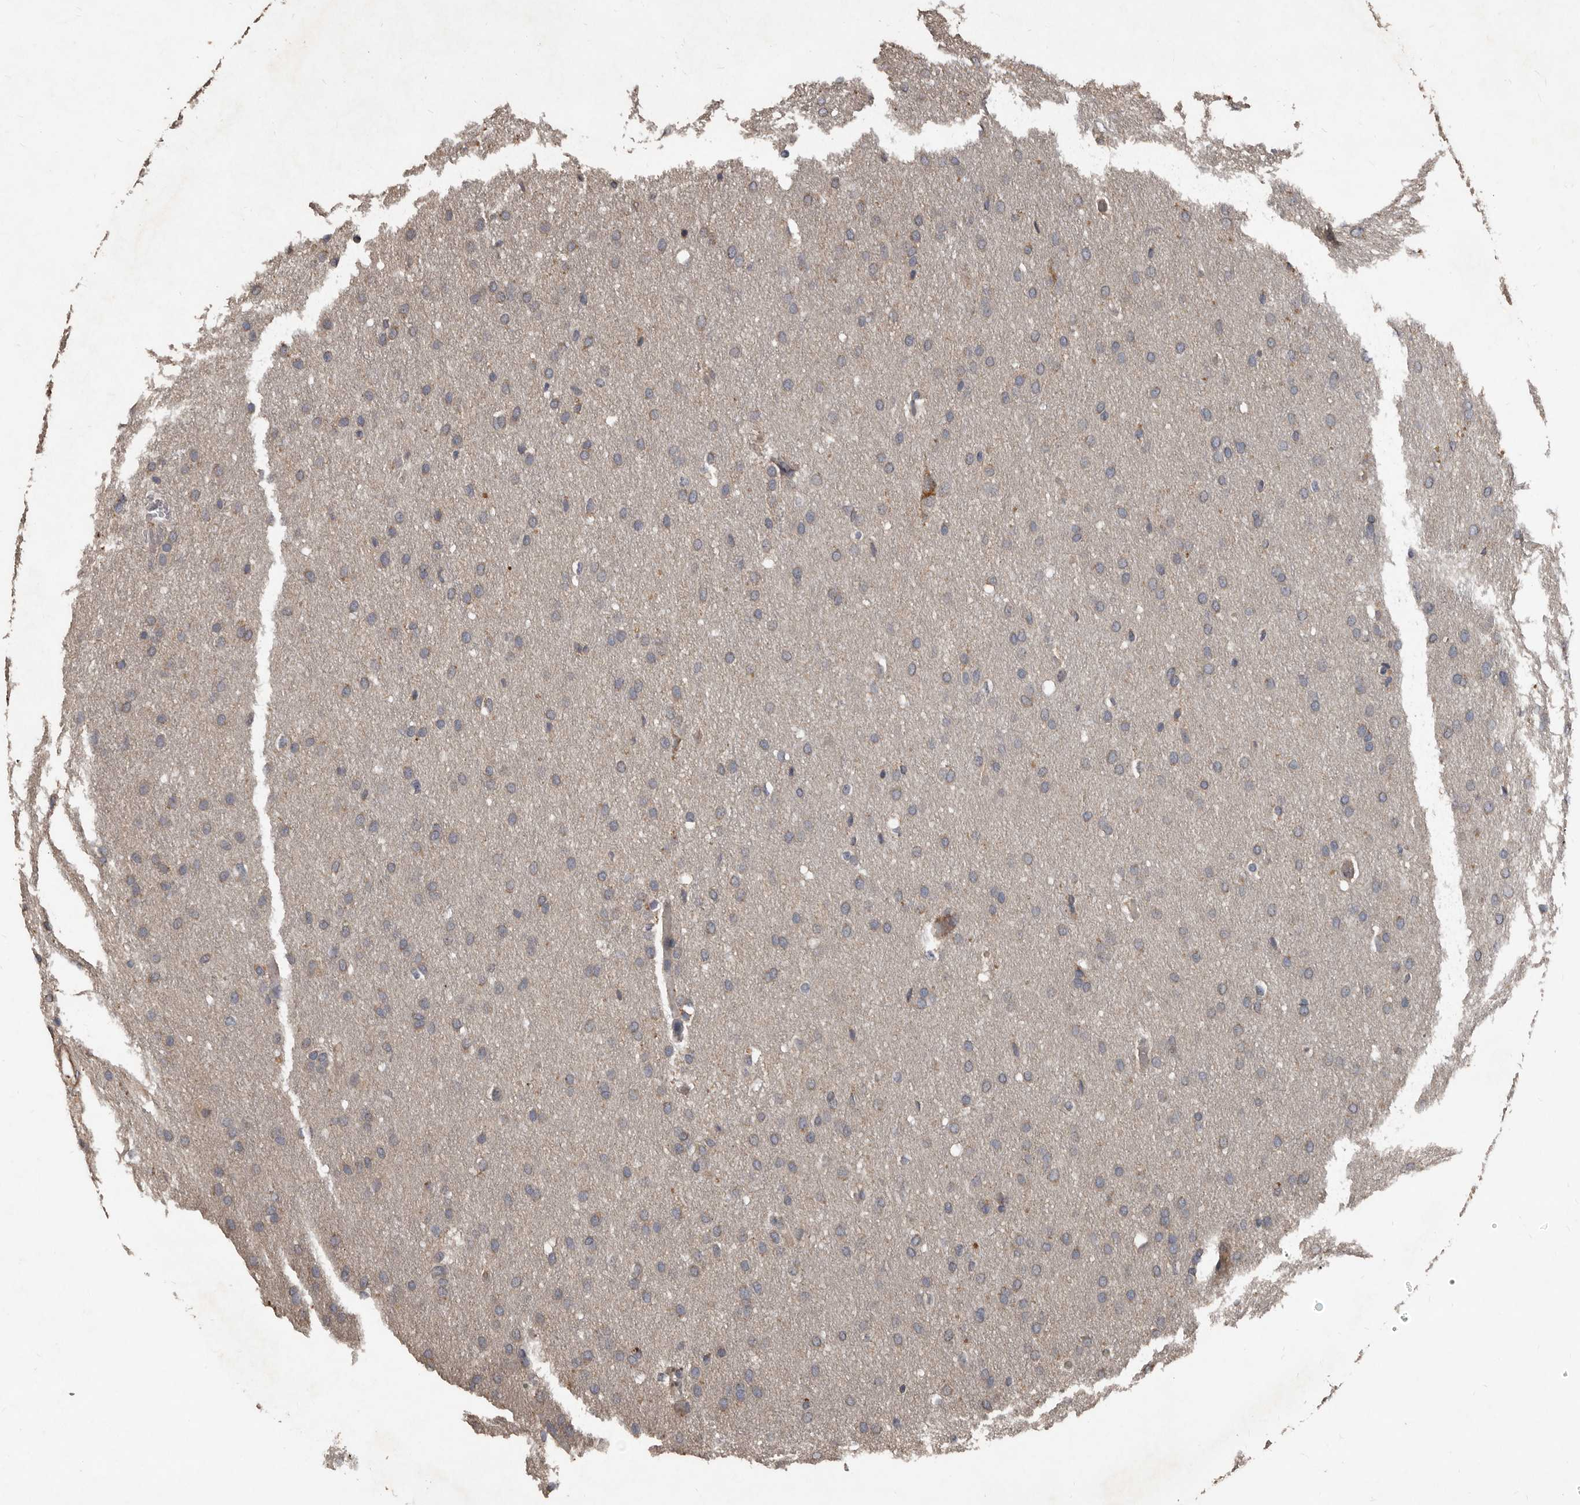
{"staining": {"intensity": "negative", "quantity": "none", "location": "none"}, "tissue": "glioma", "cell_type": "Tumor cells", "image_type": "cancer", "snomed": [{"axis": "morphology", "description": "Glioma, malignant, Low grade"}, {"axis": "topography", "description": "Brain"}], "caption": "High magnification brightfield microscopy of glioma stained with DAB (brown) and counterstained with hematoxylin (blue): tumor cells show no significant positivity.", "gene": "GREB1", "patient": {"sex": "female", "age": 37}}